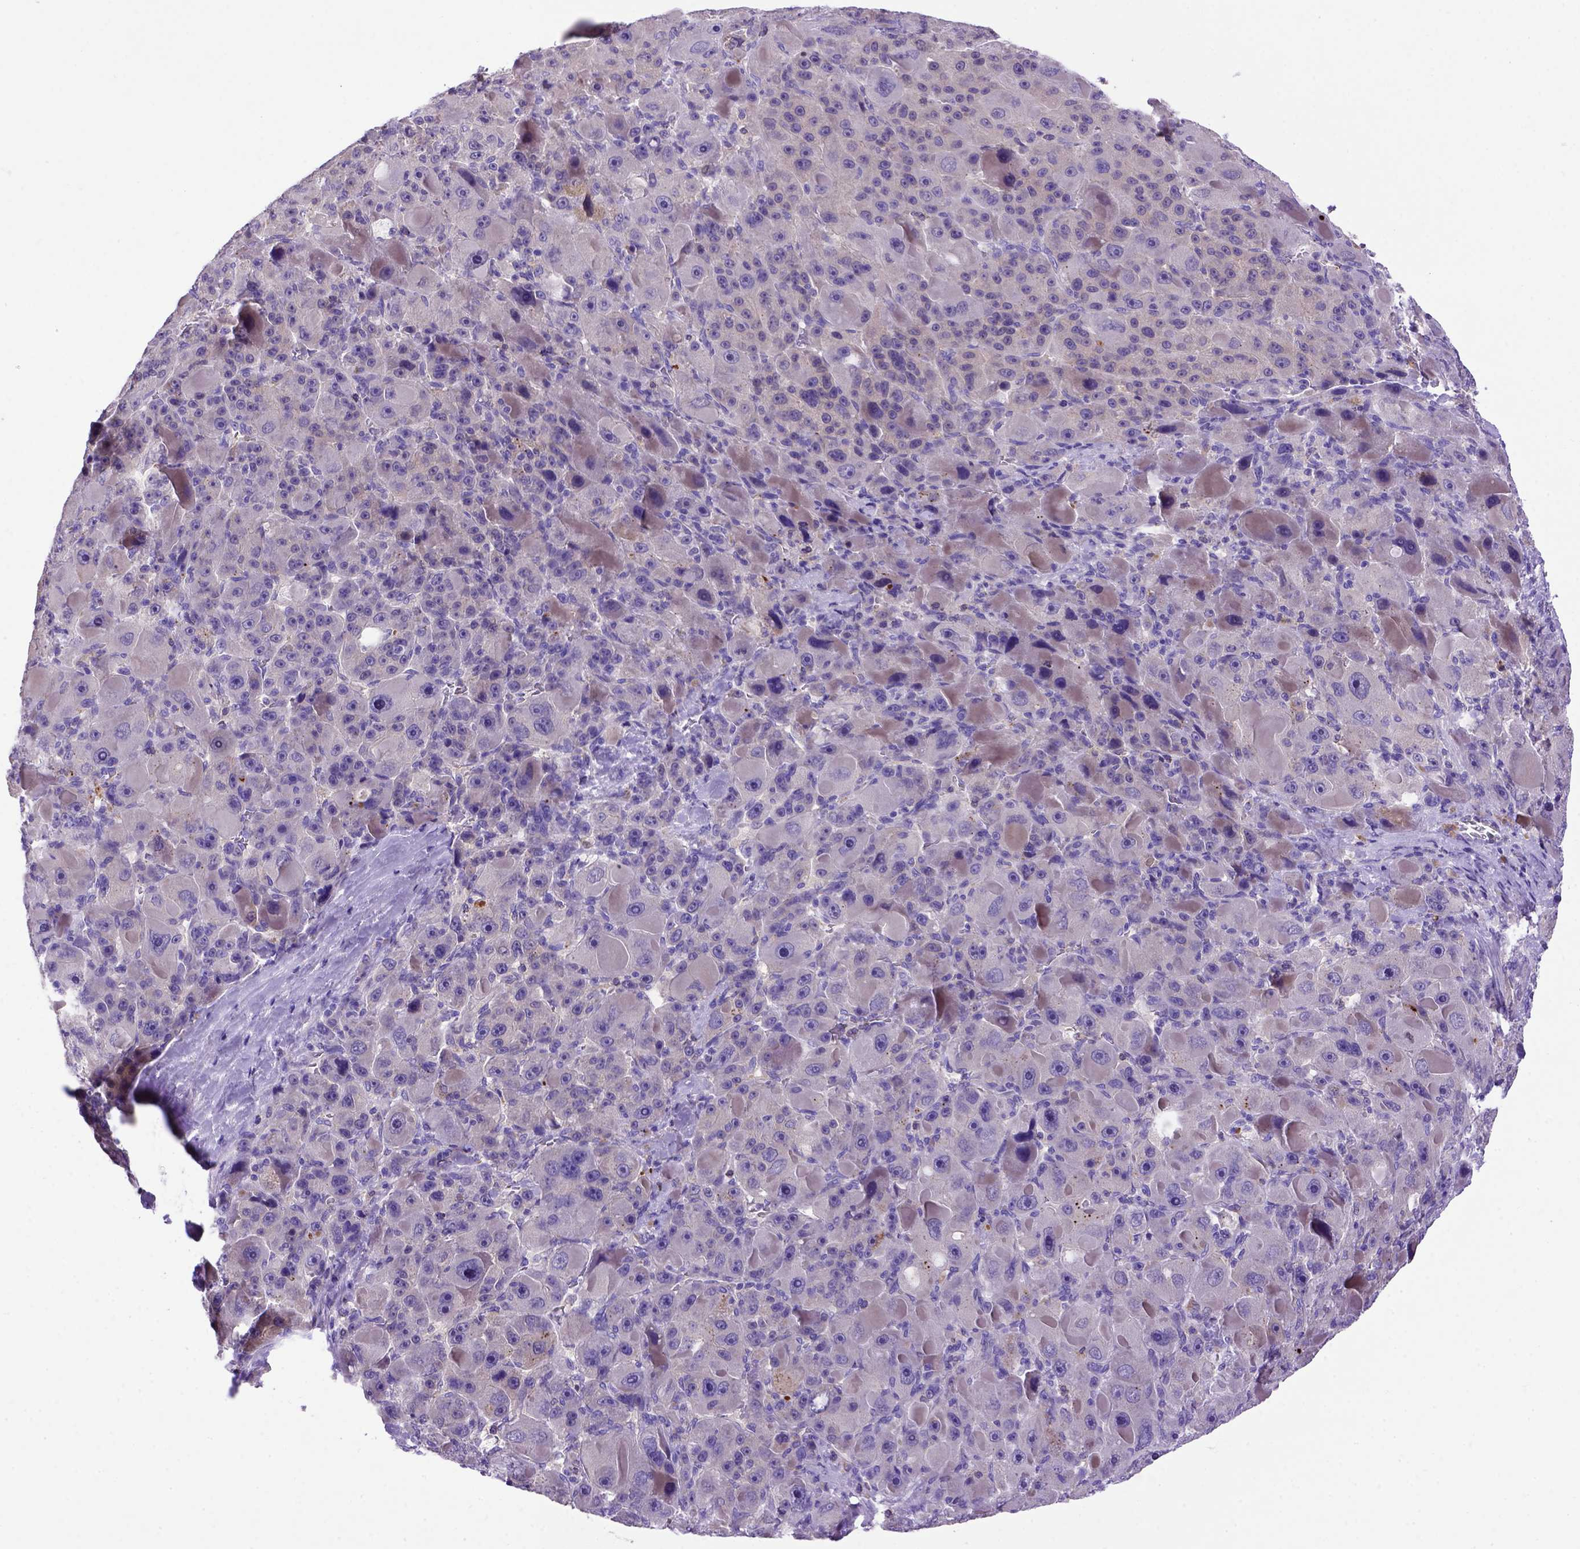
{"staining": {"intensity": "negative", "quantity": "none", "location": "none"}, "tissue": "liver cancer", "cell_type": "Tumor cells", "image_type": "cancer", "snomed": [{"axis": "morphology", "description": "Carcinoma, Hepatocellular, NOS"}, {"axis": "topography", "description": "Liver"}], "caption": "Immunohistochemistry (IHC) micrograph of human liver cancer (hepatocellular carcinoma) stained for a protein (brown), which displays no expression in tumor cells.", "gene": "ADAM12", "patient": {"sex": "male", "age": 76}}